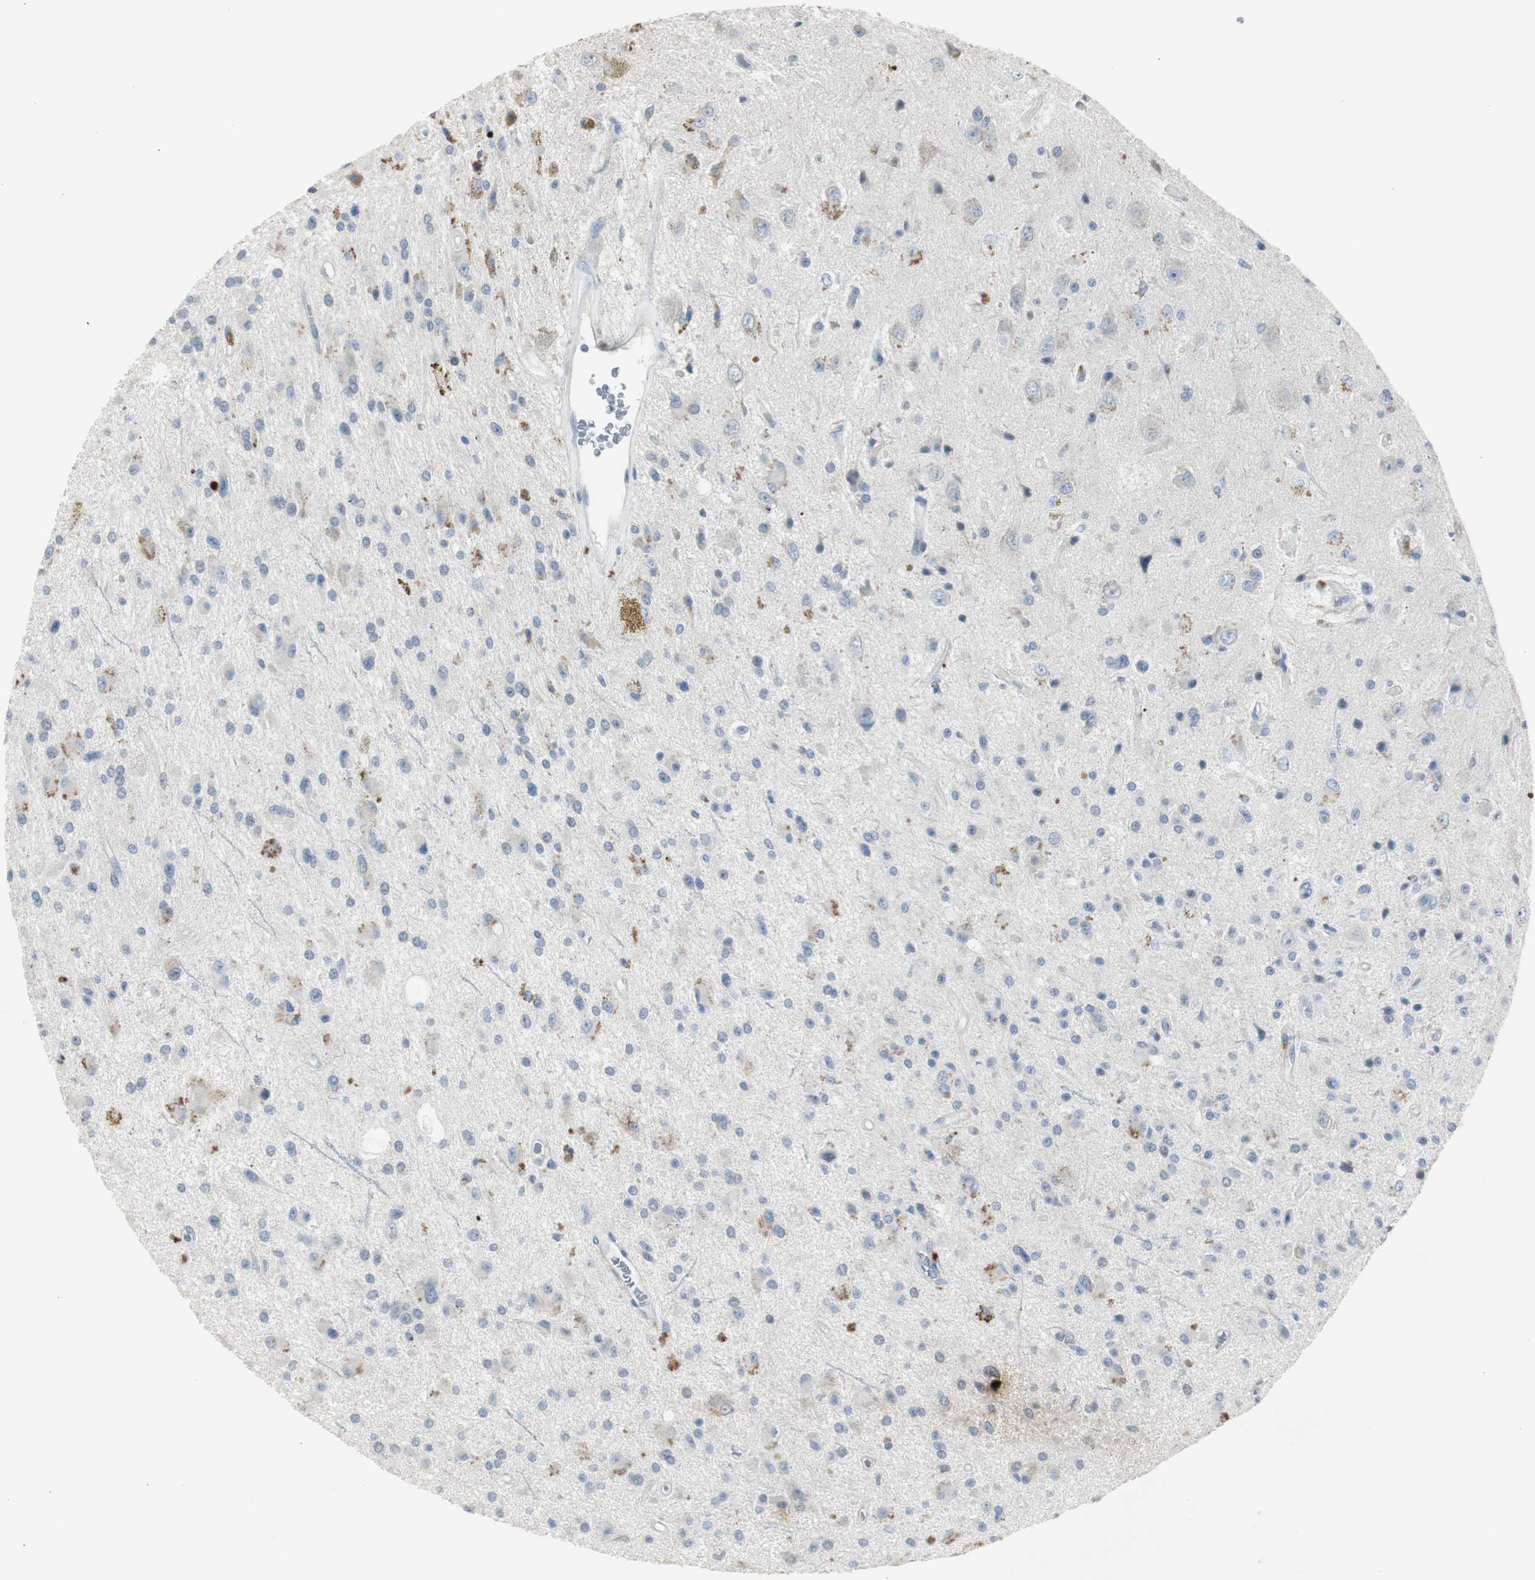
{"staining": {"intensity": "weak", "quantity": "<25%", "location": "cytoplasmic/membranous"}, "tissue": "glioma", "cell_type": "Tumor cells", "image_type": "cancer", "snomed": [{"axis": "morphology", "description": "Glioma, malignant, Low grade"}, {"axis": "topography", "description": "Brain"}], "caption": "Low-grade glioma (malignant) stained for a protein using immunohistochemistry (IHC) shows no expression tumor cells.", "gene": "TK1", "patient": {"sex": "male", "age": 58}}